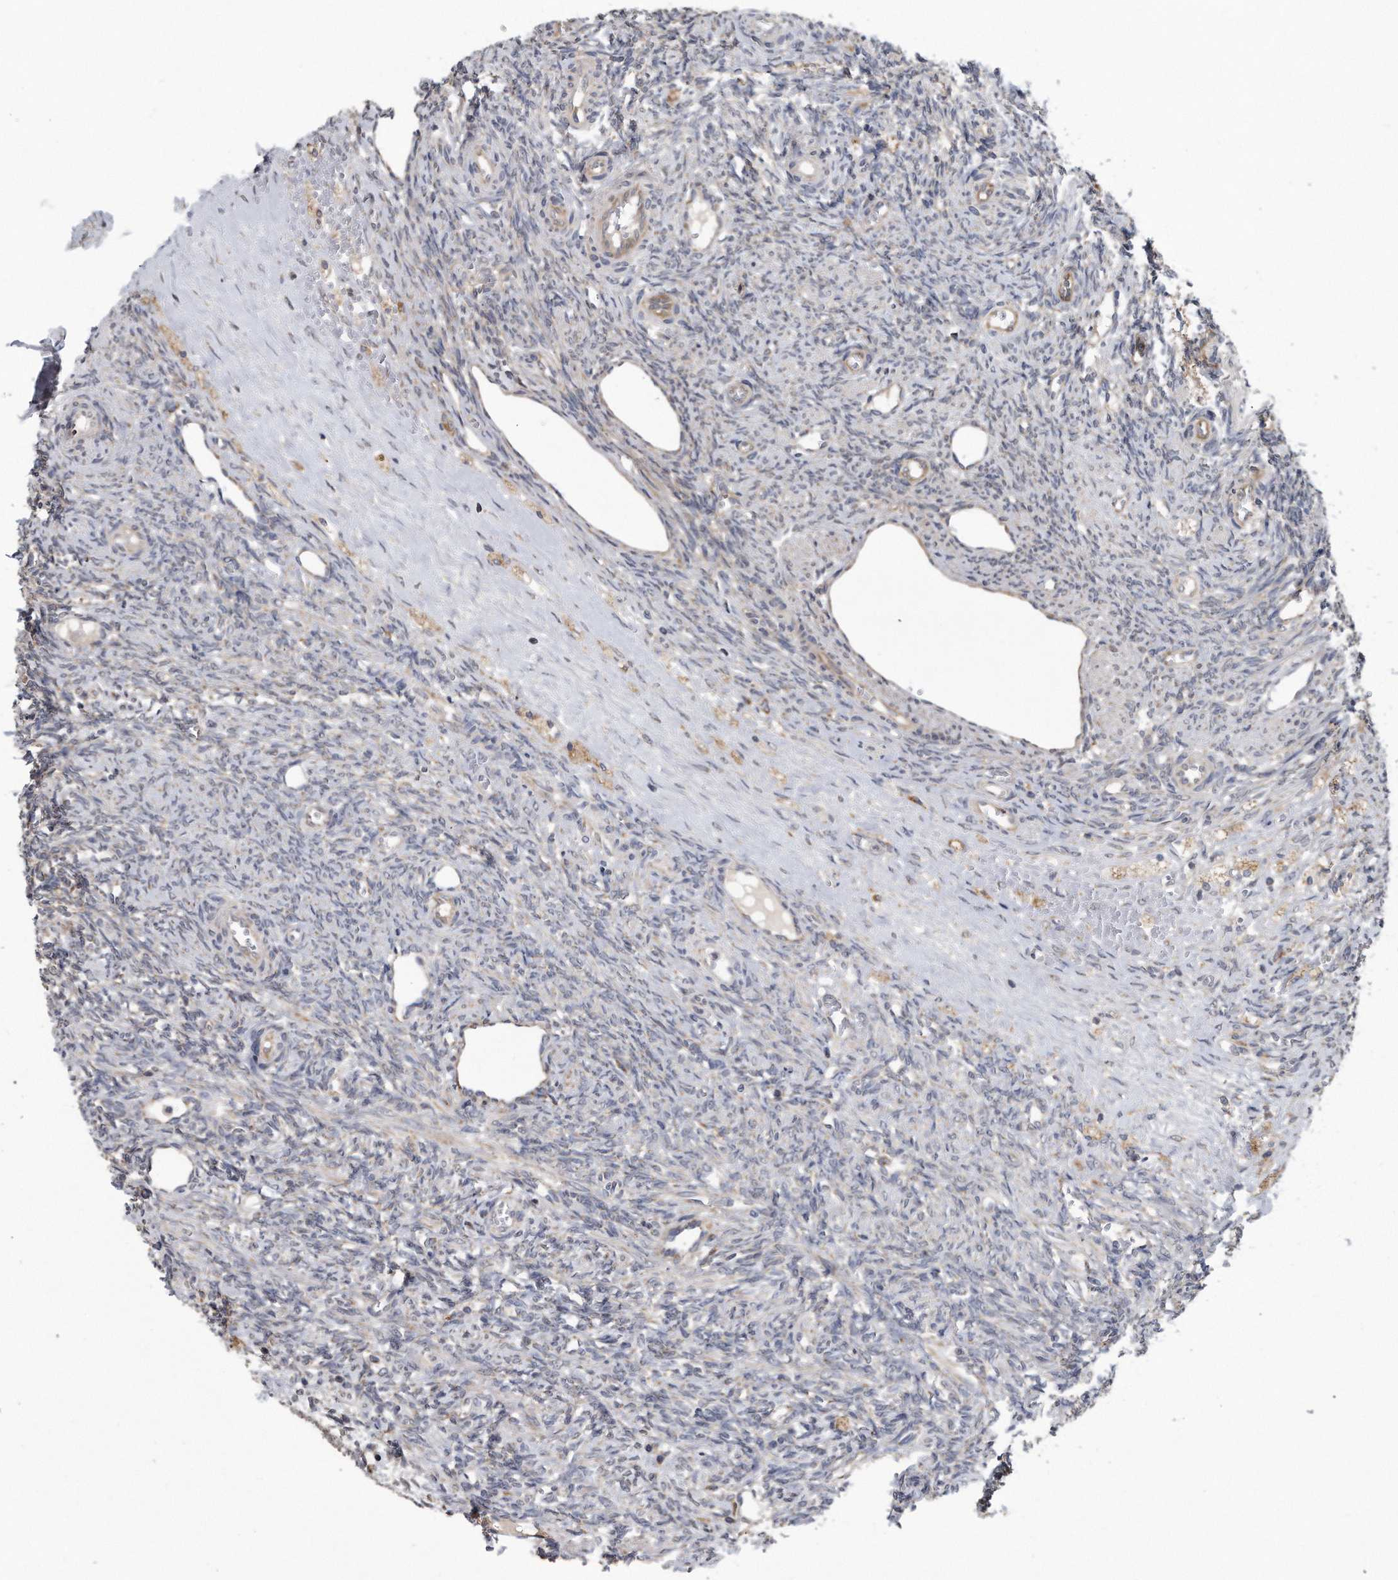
{"staining": {"intensity": "strong", "quantity": ">75%", "location": "cytoplasmic/membranous"}, "tissue": "ovary", "cell_type": "Follicle cells", "image_type": "normal", "snomed": [{"axis": "morphology", "description": "Normal tissue, NOS"}, {"axis": "topography", "description": "Ovary"}], "caption": "The histopathology image shows a brown stain indicating the presence of a protein in the cytoplasmic/membranous of follicle cells in ovary.", "gene": "LYRM4", "patient": {"sex": "female", "age": 41}}